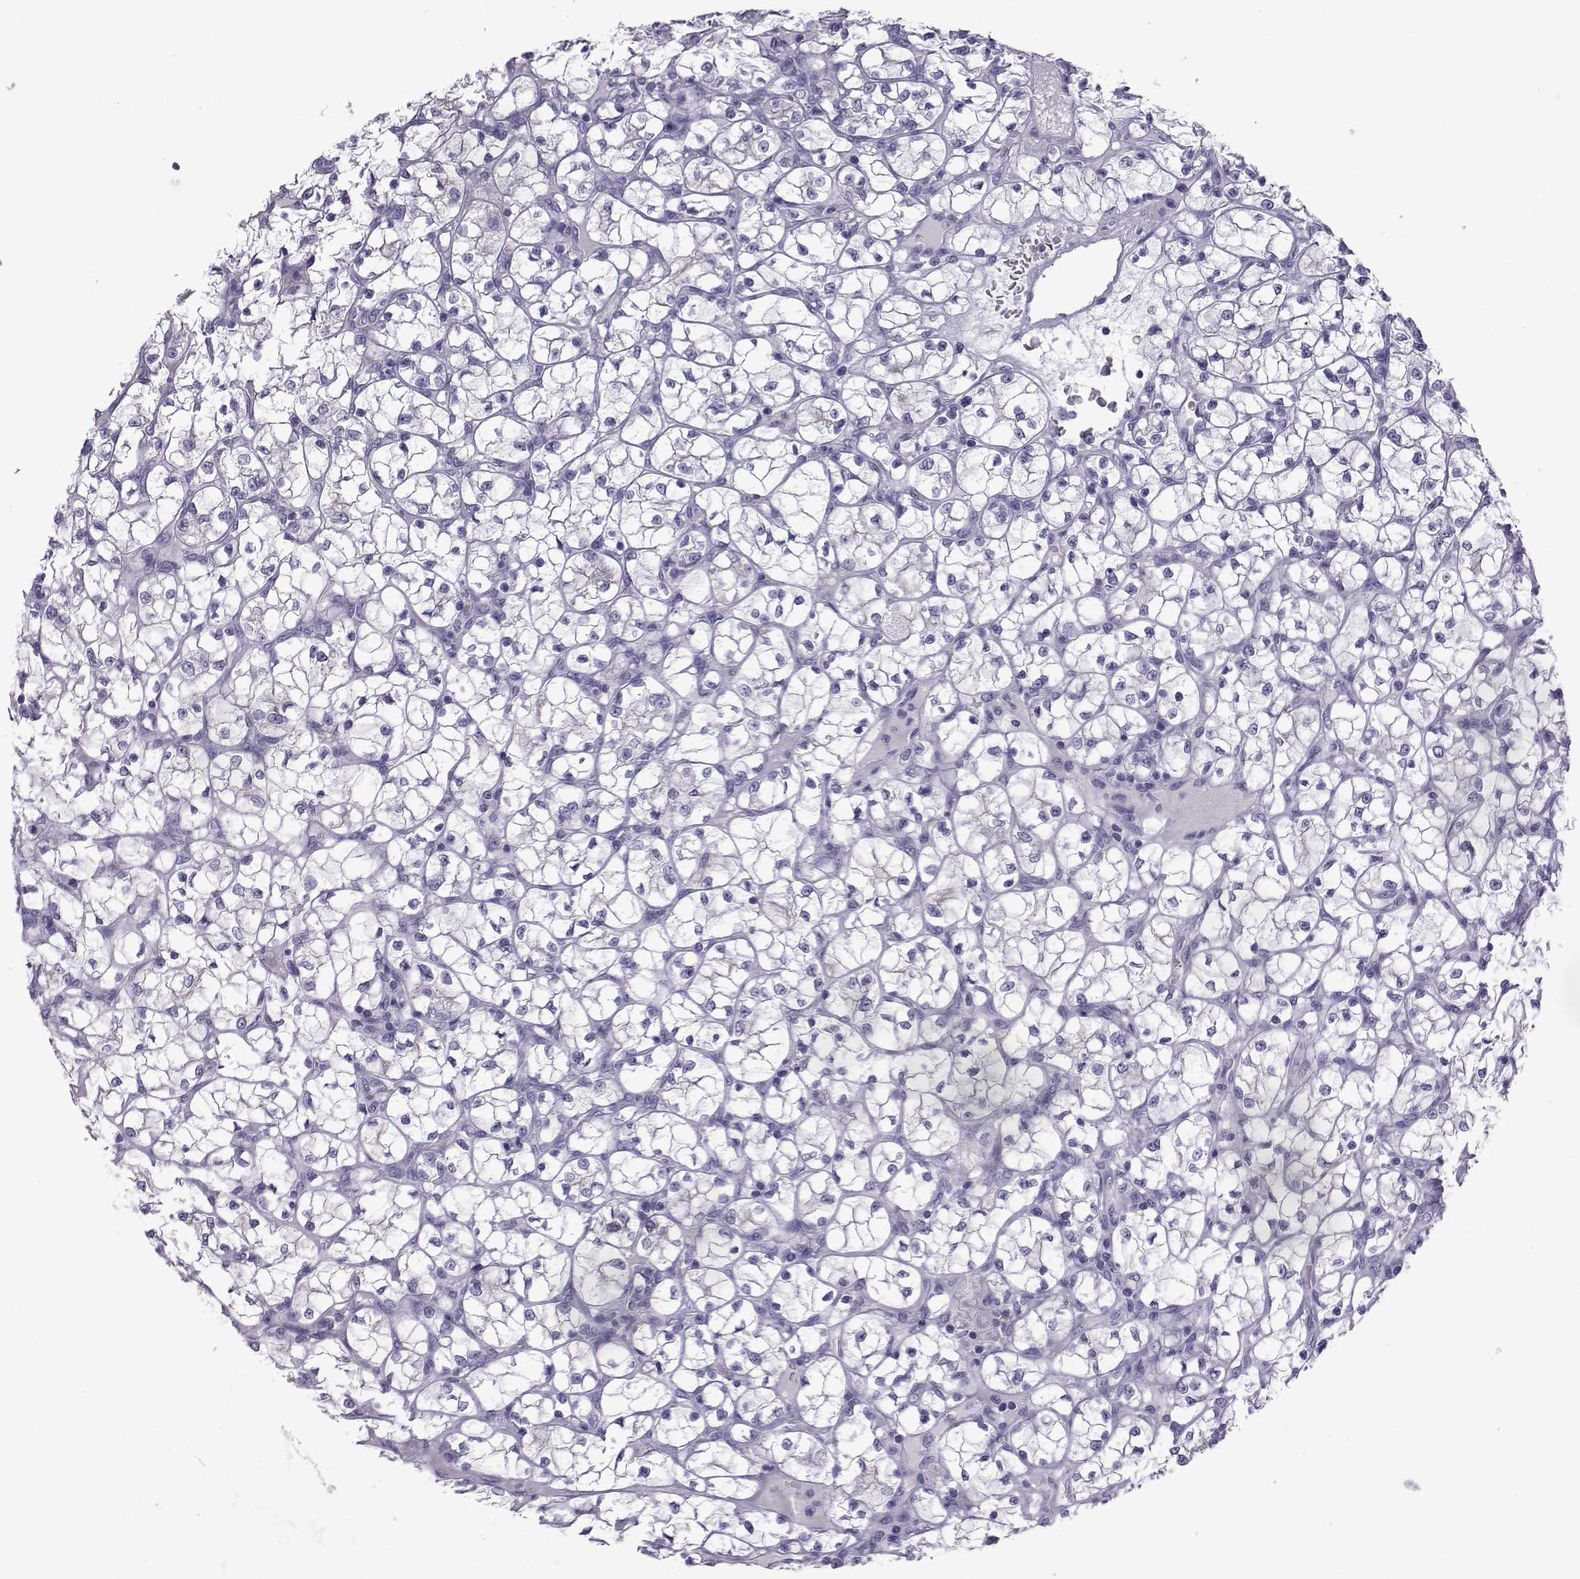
{"staining": {"intensity": "negative", "quantity": "none", "location": "none"}, "tissue": "renal cancer", "cell_type": "Tumor cells", "image_type": "cancer", "snomed": [{"axis": "morphology", "description": "Adenocarcinoma, NOS"}, {"axis": "topography", "description": "Kidney"}], "caption": "The image demonstrates no staining of tumor cells in renal cancer (adenocarcinoma).", "gene": "COL22A1", "patient": {"sex": "female", "age": 64}}